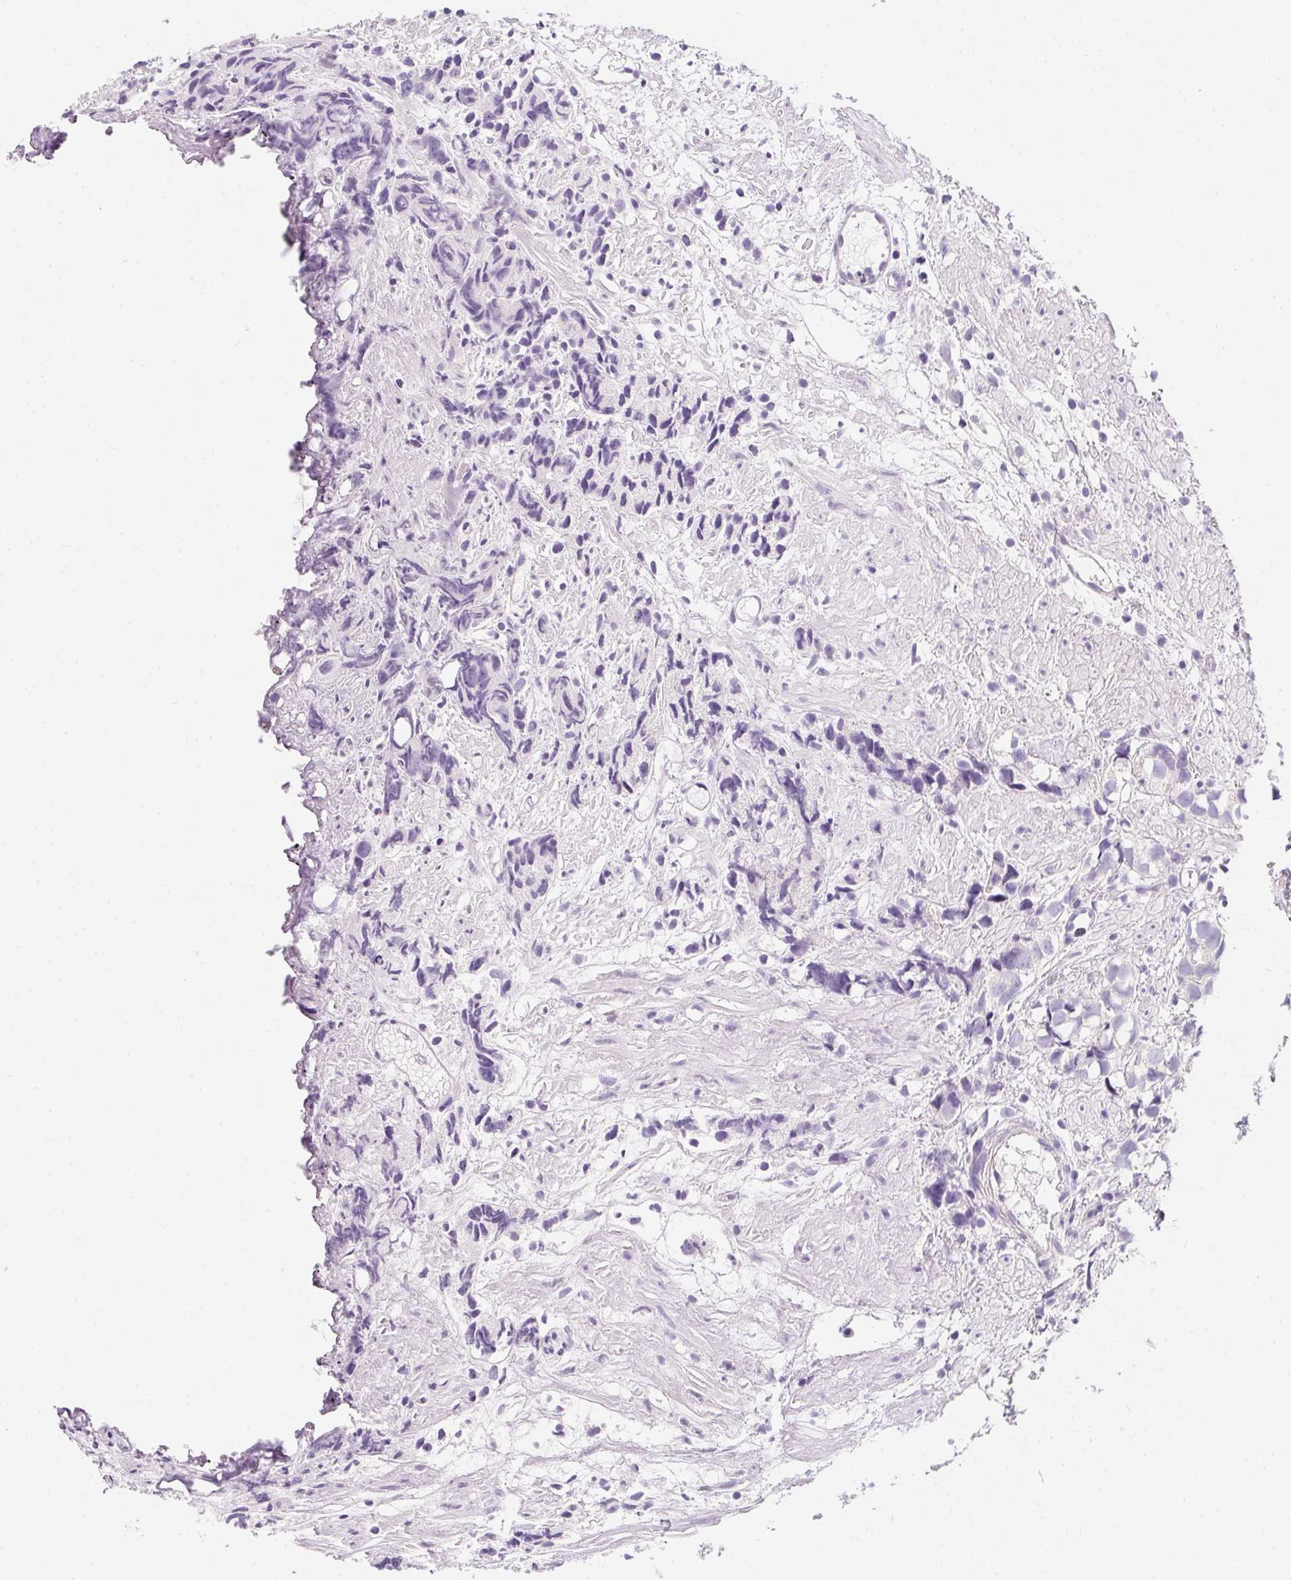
{"staining": {"intensity": "negative", "quantity": "none", "location": "none"}, "tissue": "prostate cancer", "cell_type": "Tumor cells", "image_type": "cancer", "snomed": [{"axis": "morphology", "description": "Adenocarcinoma, High grade"}, {"axis": "topography", "description": "Prostate"}], "caption": "IHC image of human prostate adenocarcinoma (high-grade) stained for a protein (brown), which exhibits no expression in tumor cells.", "gene": "AQP5", "patient": {"sex": "male", "age": 68}}